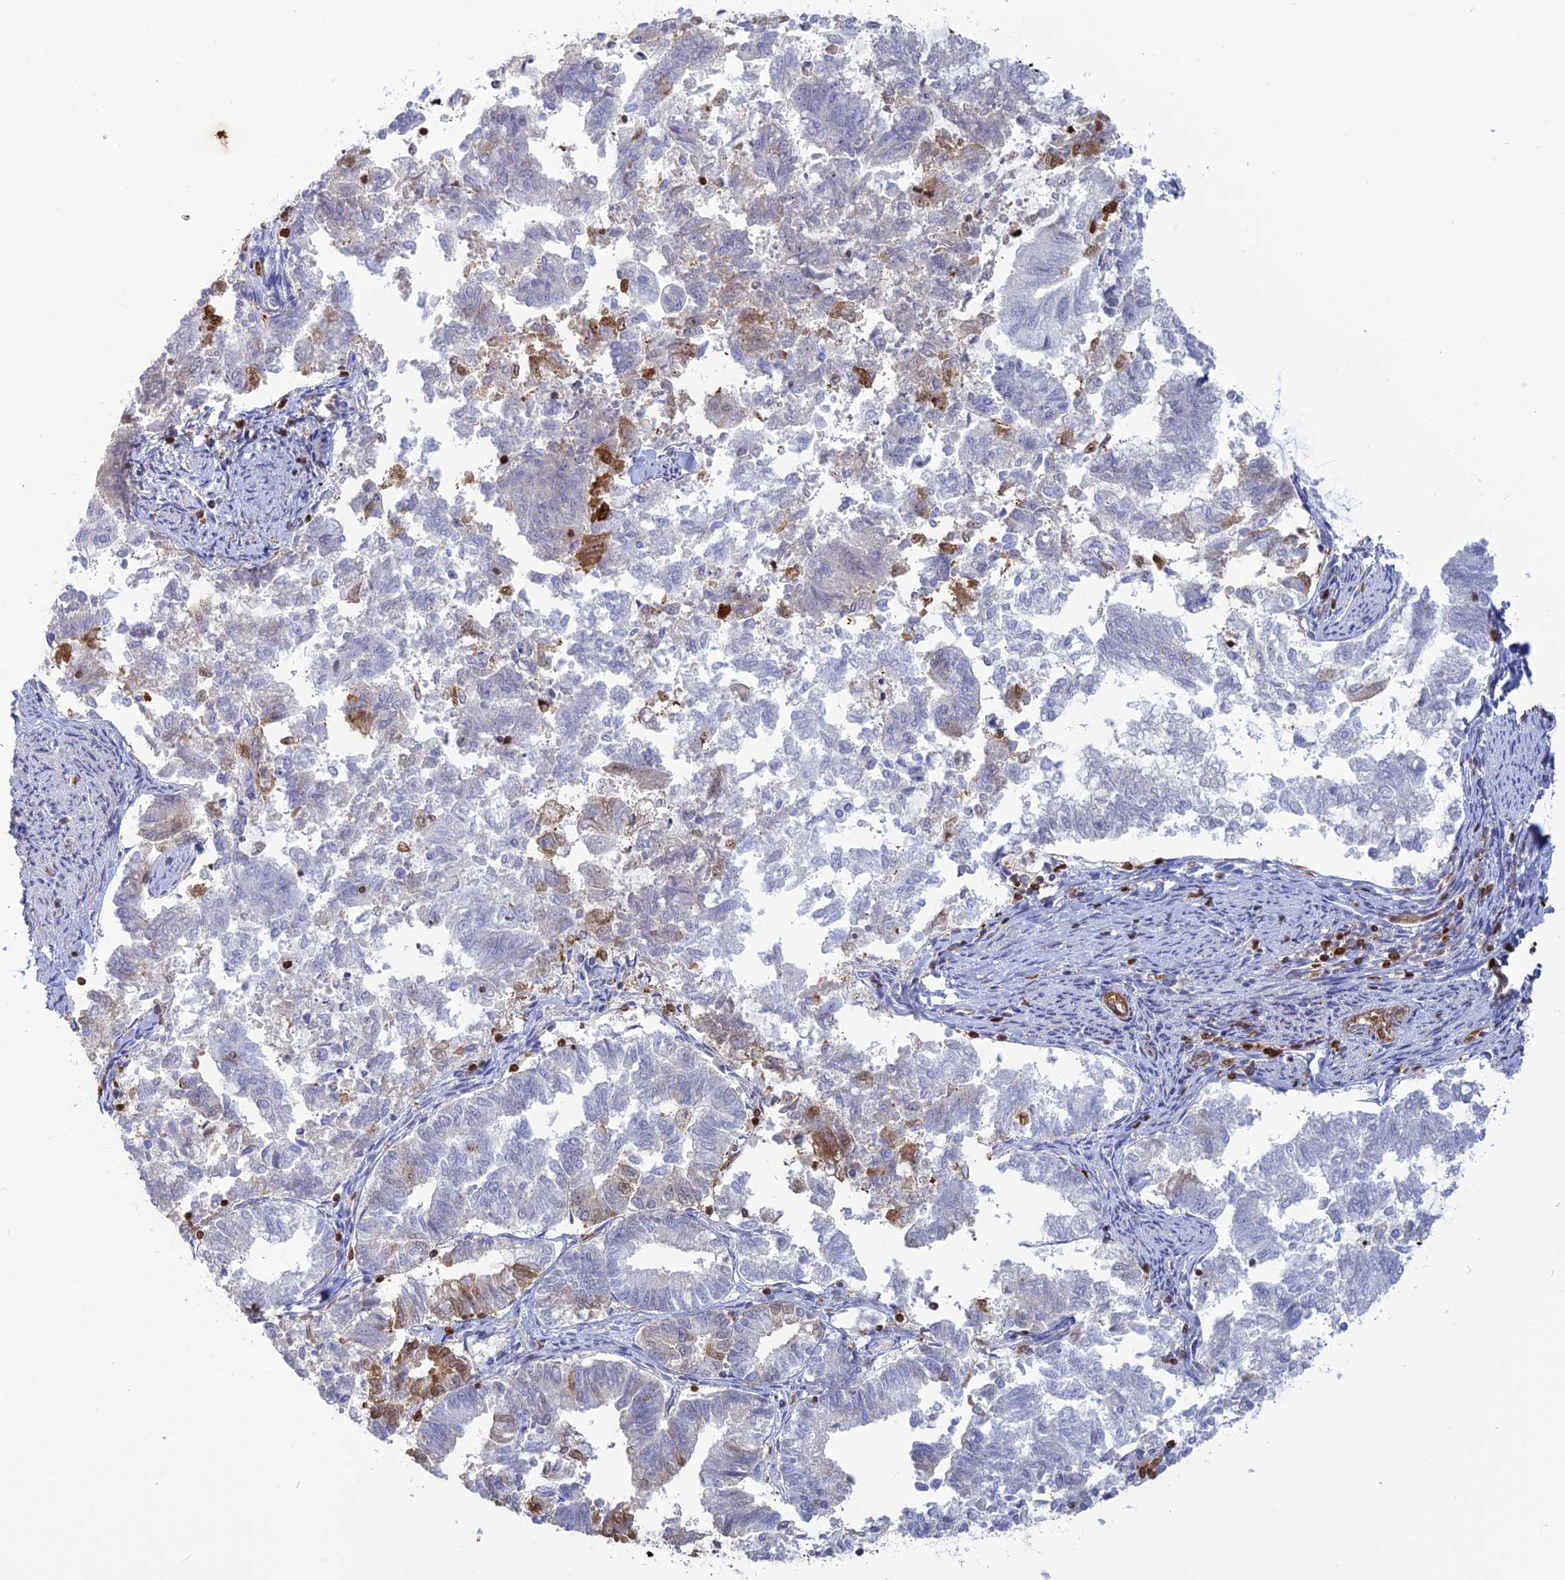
{"staining": {"intensity": "moderate", "quantity": "<25%", "location": "cytoplasmic/membranous"}, "tissue": "endometrial cancer", "cell_type": "Tumor cells", "image_type": "cancer", "snomed": [{"axis": "morphology", "description": "Adenocarcinoma, NOS"}, {"axis": "topography", "description": "Endometrium"}], "caption": "Tumor cells reveal low levels of moderate cytoplasmic/membranous positivity in about <25% of cells in human endometrial adenocarcinoma. The staining was performed using DAB (3,3'-diaminobenzidine) to visualize the protein expression in brown, while the nuclei were stained in blue with hematoxylin (Magnification: 20x).", "gene": "PGBD4", "patient": {"sex": "female", "age": 79}}